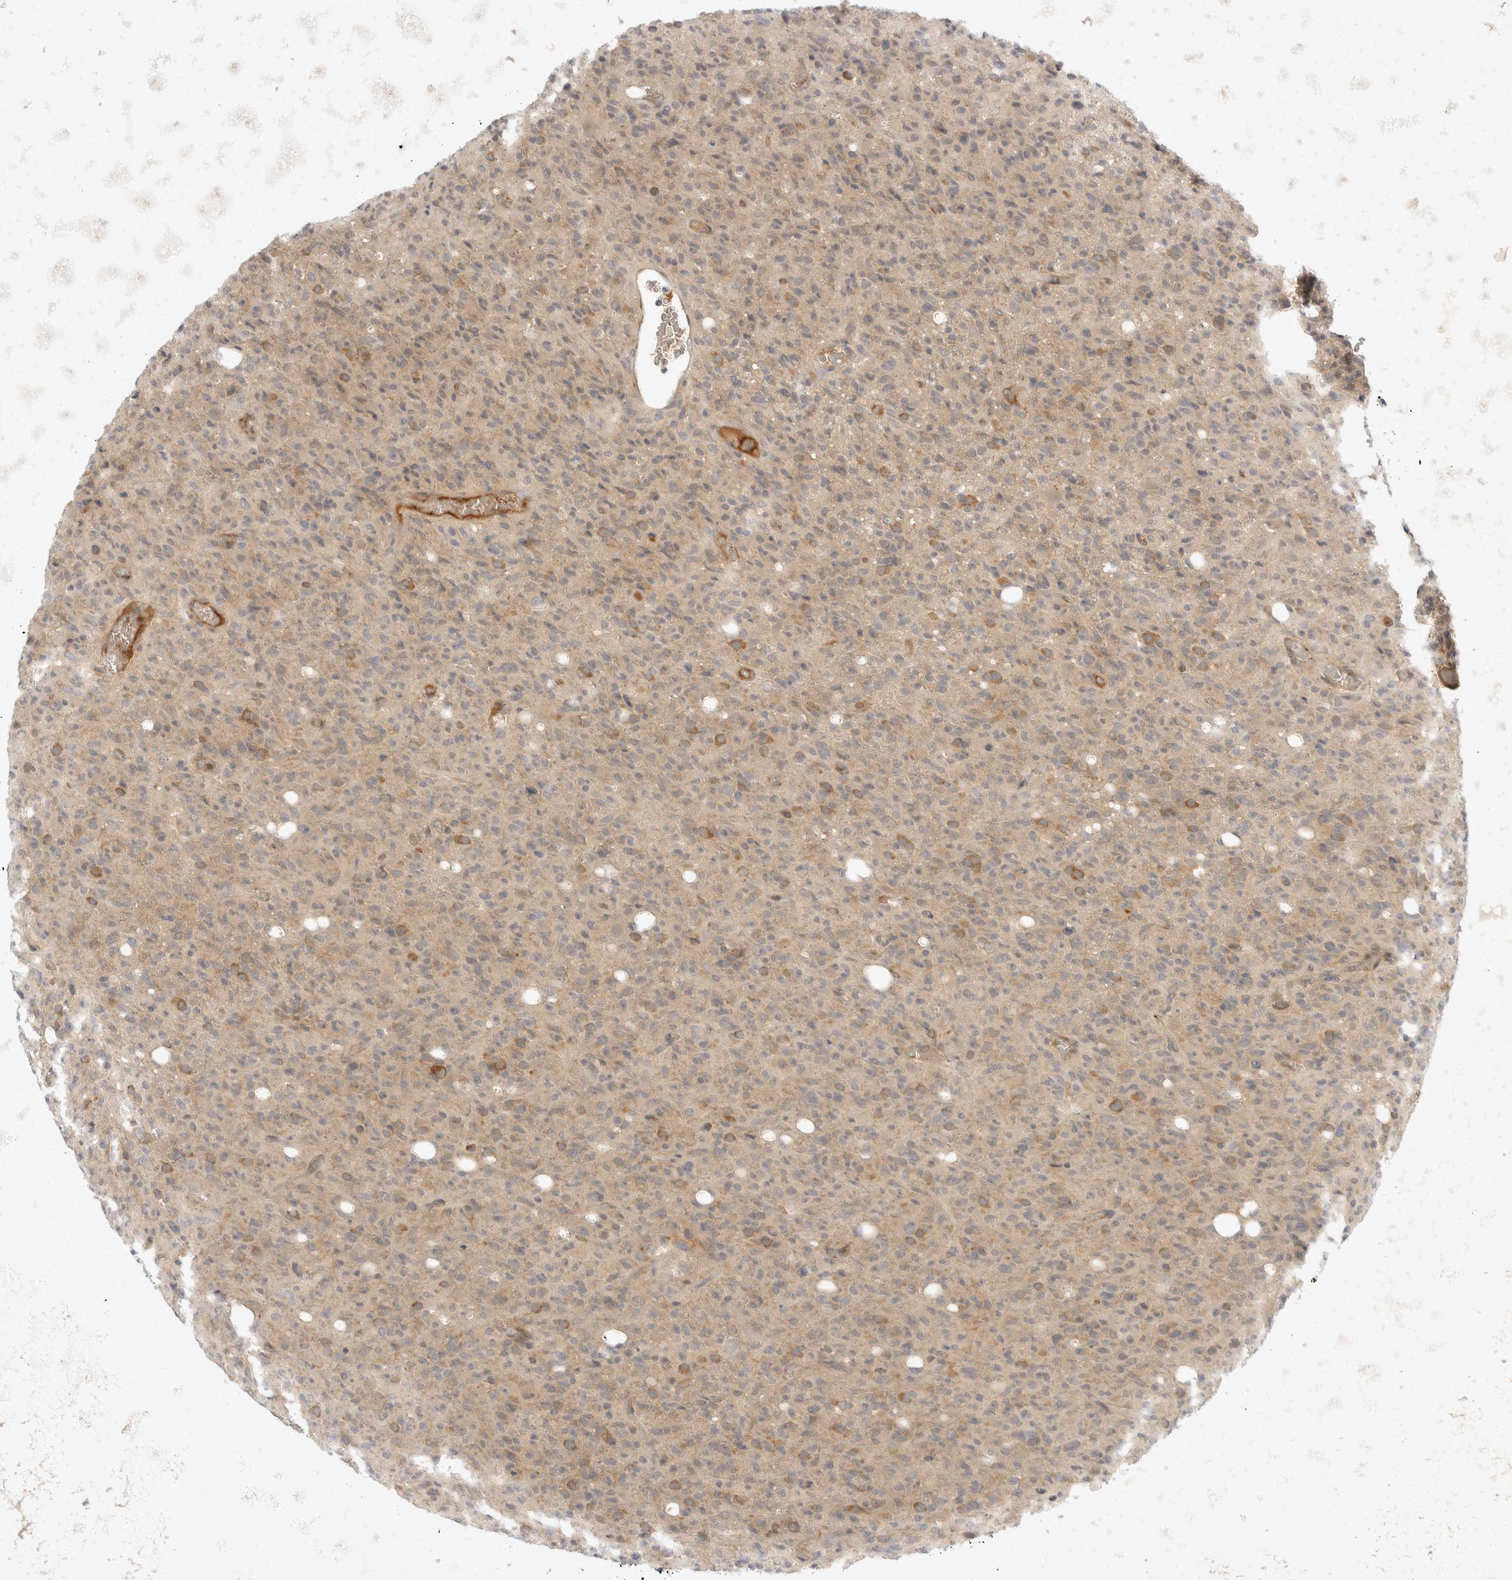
{"staining": {"intensity": "moderate", "quantity": "<25%", "location": "cytoplasmic/membranous"}, "tissue": "glioma", "cell_type": "Tumor cells", "image_type": "cancer", "snomed": [{"axis": "morphology", "description": "Glioma, malignant, High grade"}, {"axis": "topography", "description": "Brain"}], "caption": "This is an image of IHC staining of malignant glioma (high-grade), which shows moderate expression in the cytoplasmic/membranous of tumor cells.", "gene": "EIF4G3", "patient": {"sex": "female", "age": 57}}